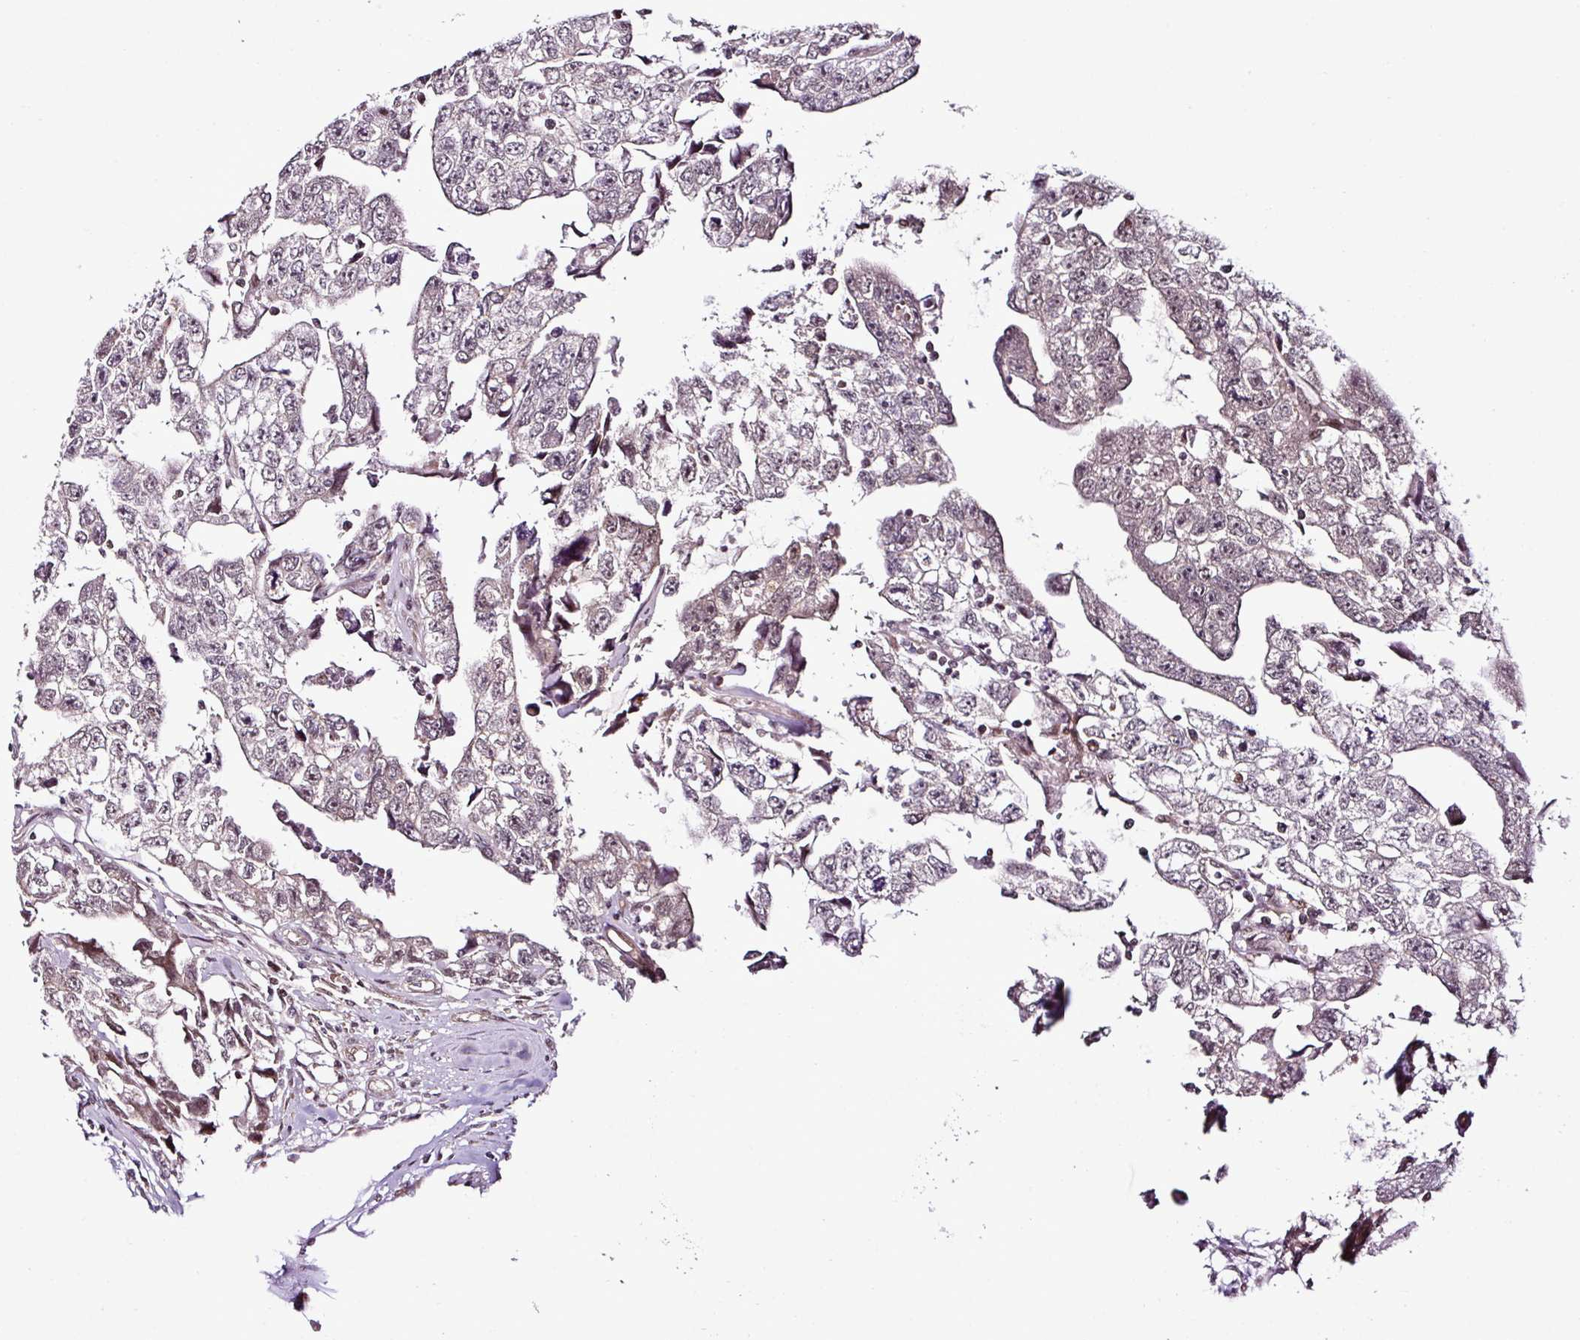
{"staining": {"intensity": "weak", "quantity": "<25%", "location": "nuclear"}, "tissue": "testis cancer", "cell_type": "Tumor cells", "image_type": "cancer", "snomed": [{"axis": "morphology", "description": "Carcinoma, Embryonal, NOS"}, {"axis": "topography", "description": "Testis"}], "caption": "Protein analysis of testis cancer (embryonal carcinoma) shows no significant staining in tumor cells.", "gene": "COPRS", "patient": {"sex": "male", "age": 22}}